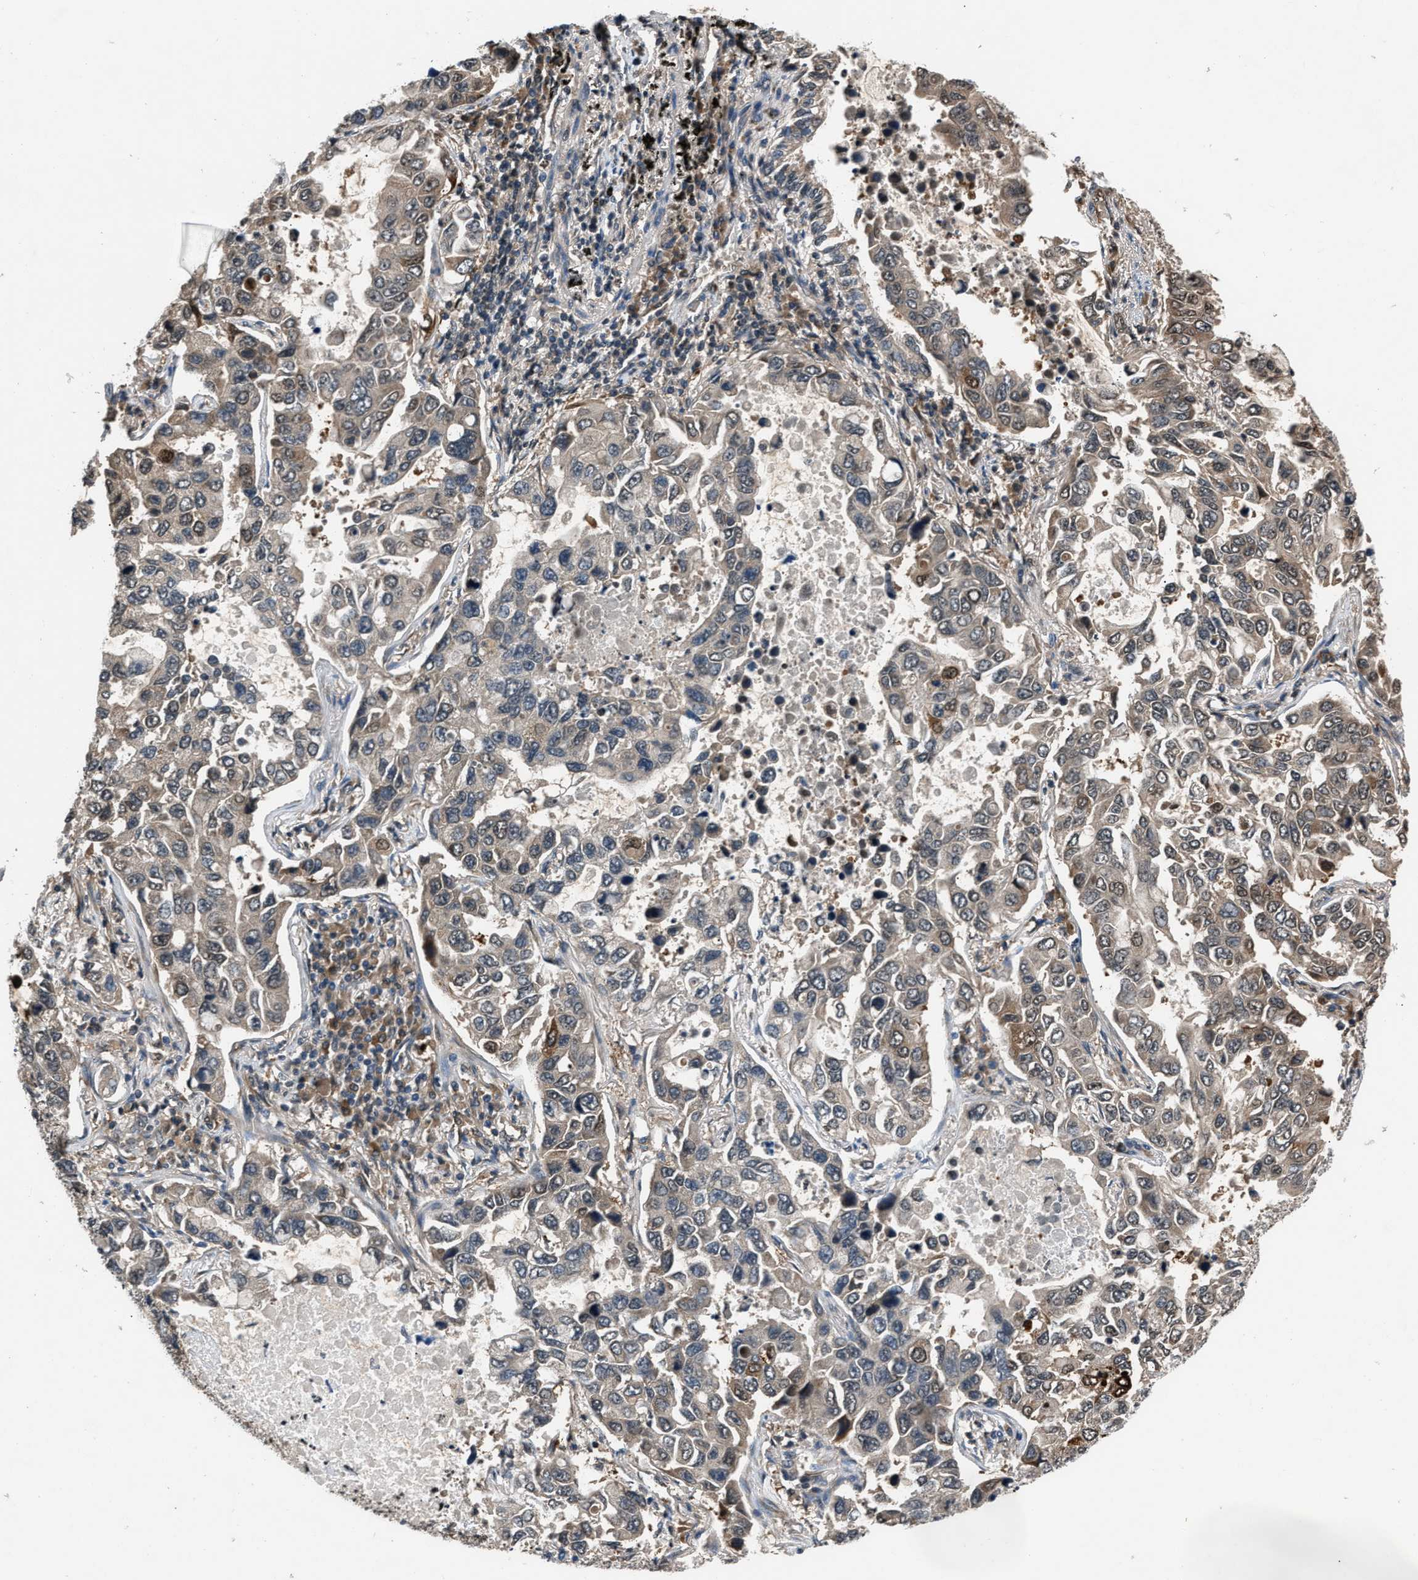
{"staining": {"intensity": "moderate", "quantity": "<25%", "location": "cytoplasmic/membranous,nuclear"}, "tissue": "lung cancer", "cell_type": "Tumor cells", "image_type": "cancer", "snomed": [{"axis": "morphology", "description": "Adenocarcinoma, NOS"}, {"axis": "topography", "description": "Lung"}], "caption": "Brown immunohistochemical staining in adenocarcinoma (lung) exhibits moderate cytoplasmic/membranous and nuclear positivity in about <25% of tumor cells. Nuclei are stained in blue.", "gene": "TP53I3", "patient": {"sex": "male", "age": 64}}